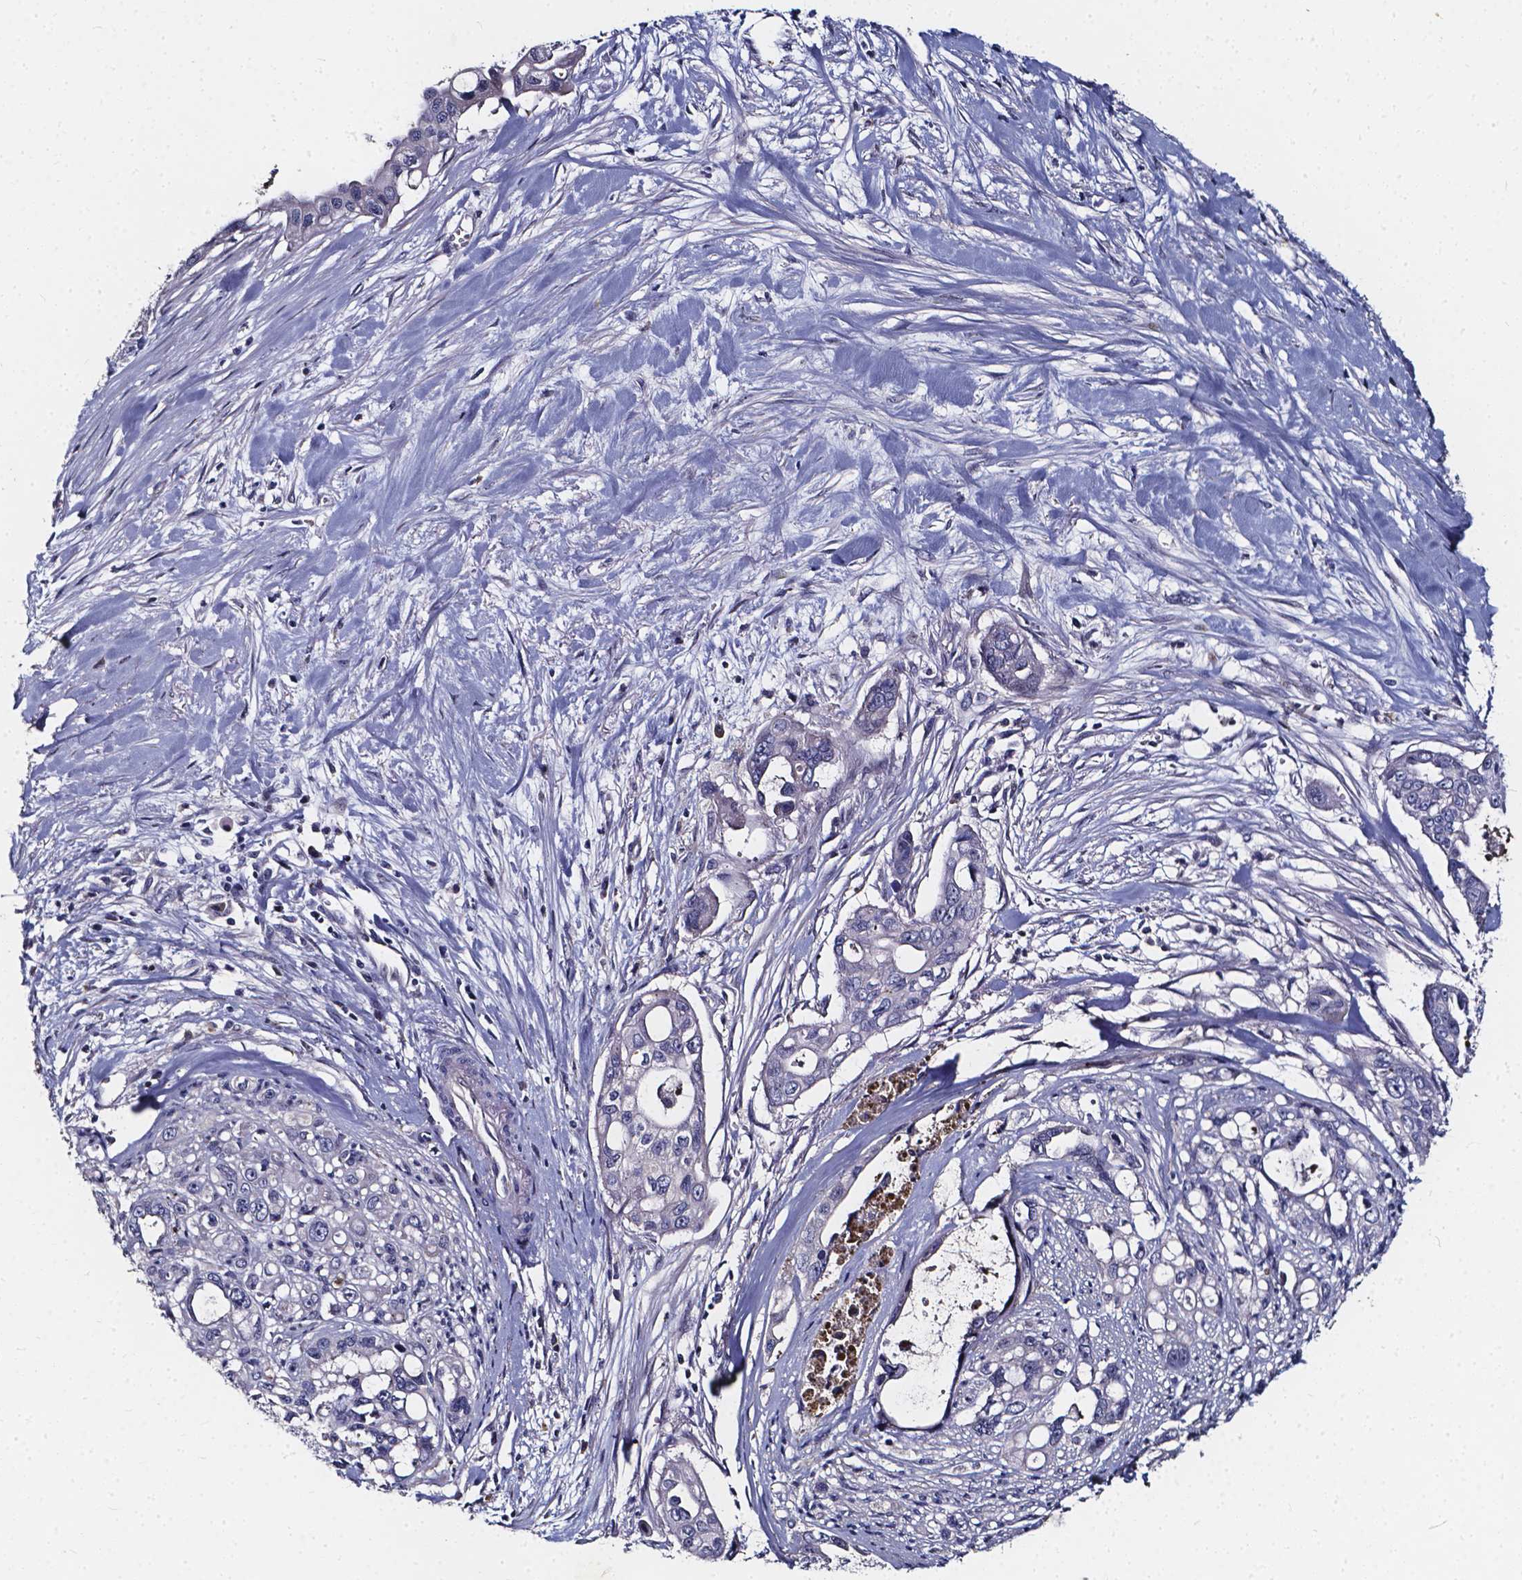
{"staining": {"intensity": "negative", "quantity": "none", "location": "none"}, "tissue": "pancreatic cancer", "cell_type": "Tumor cells", "image_type": "cancer", "snomed": [{"axis": "morphology", "description": "Adenocarcinoma, NOS"}, {"axis": "topography", "description": "Pancreas"}], "caption": "This is an immunohistochemistry histopathology image of pancreatic cancer (adenocarcinoma). There is no staining in tumor cells.", "gene": "SOWAHA", "patient": {"sex": "male", "age": 60}}